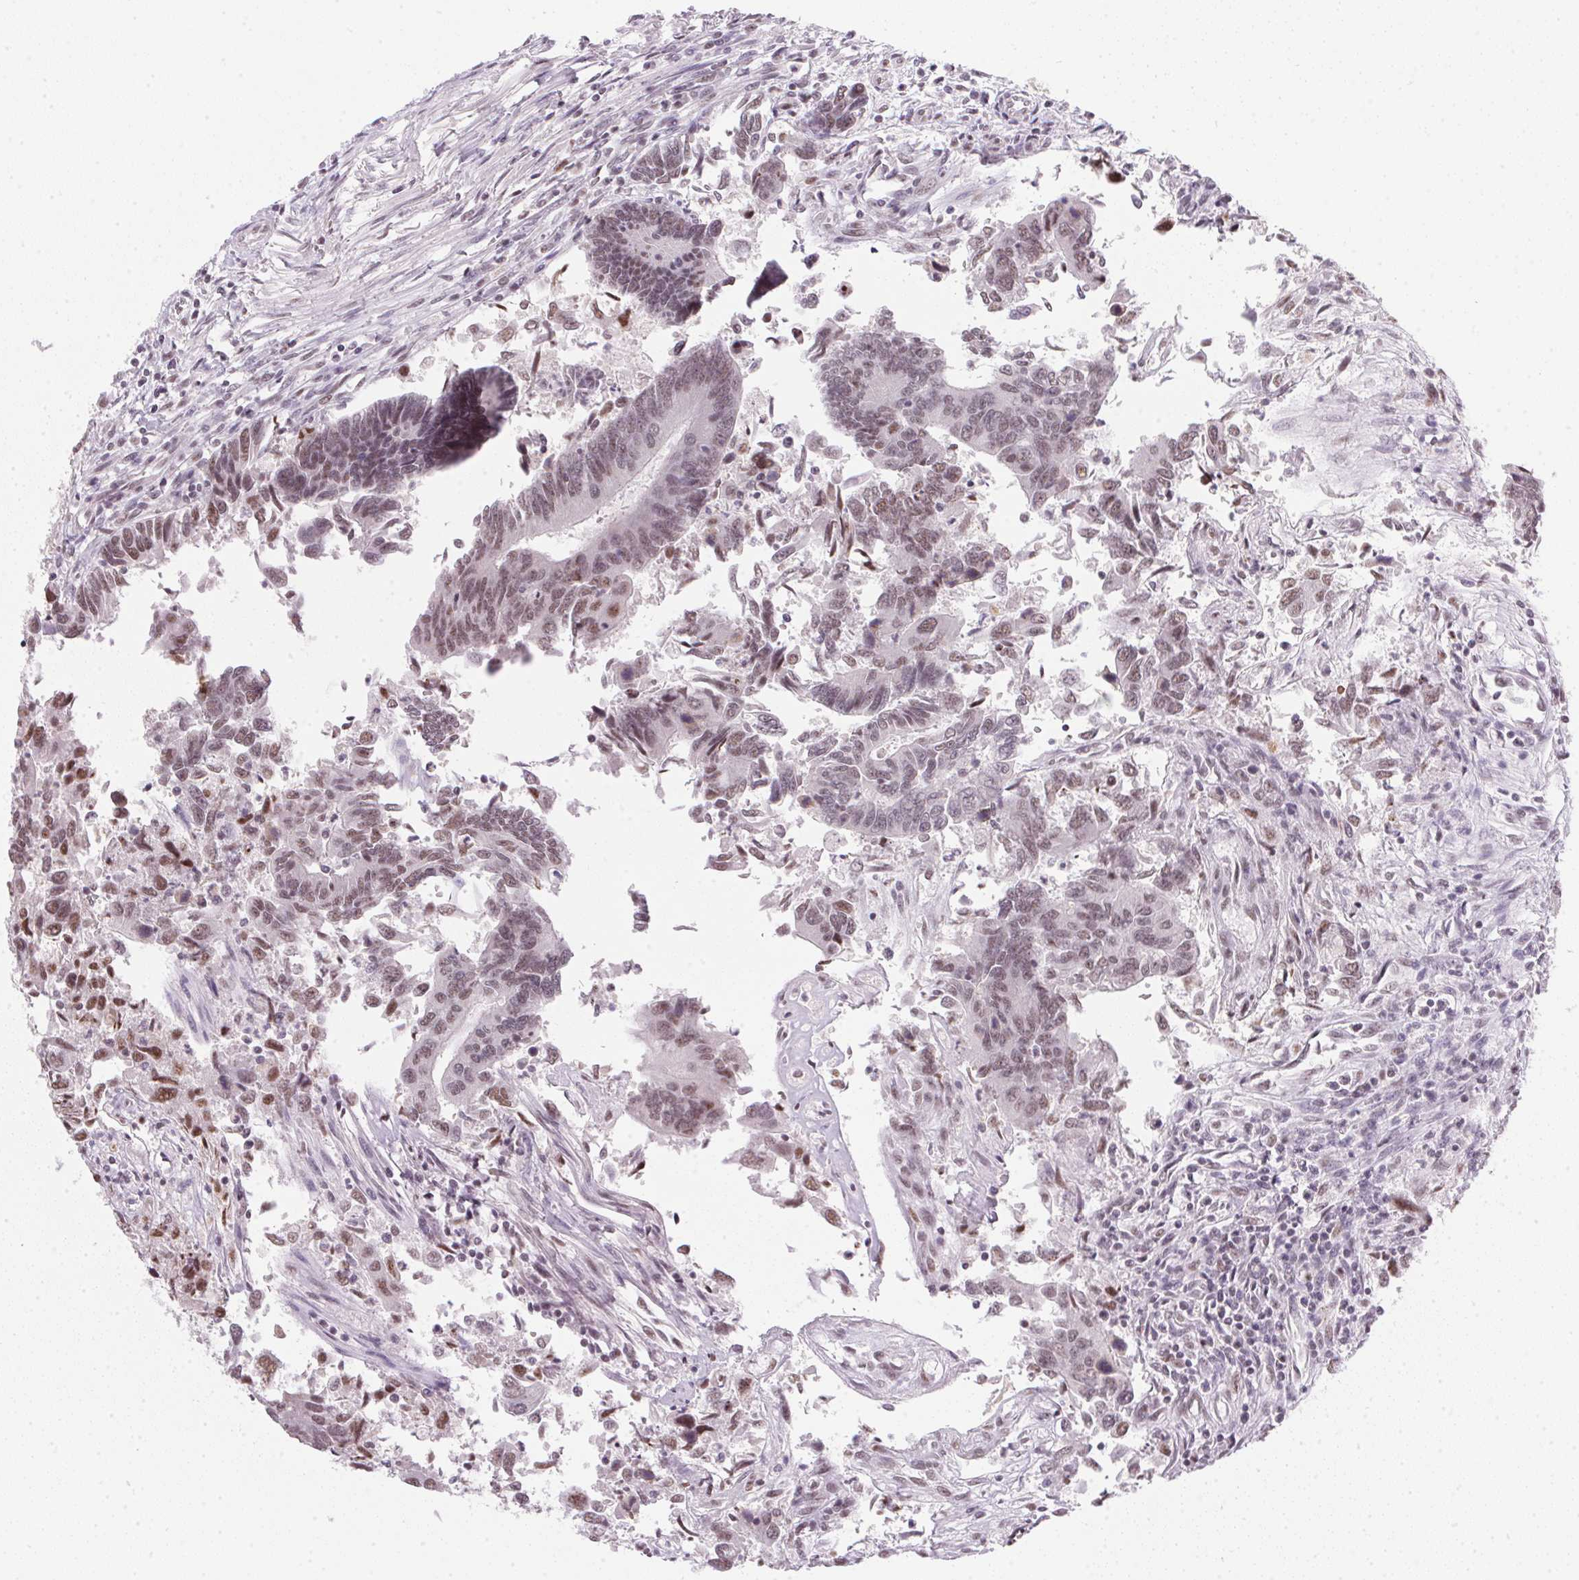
{"staining": {"intensity": "weak", "quantity": ">75%", "location": "nuclear"}, "tissue": "colorectal cancer", "cell_type": "Tumor cells", "image_type": "cancer", "snomed": [{"axis": "morphology", "description": "Adenocarcinoma, NOS"}, {"axis": "topography", "description": "Colon"}], "caption": "Tumor cells exhibit low levels of weak nuclear positivity in approximately >75% of cells in human colorectal cancer (adenocarcinoma).", "gene": "SRSF7", "patient": {"sex": "female", "age": 67}}